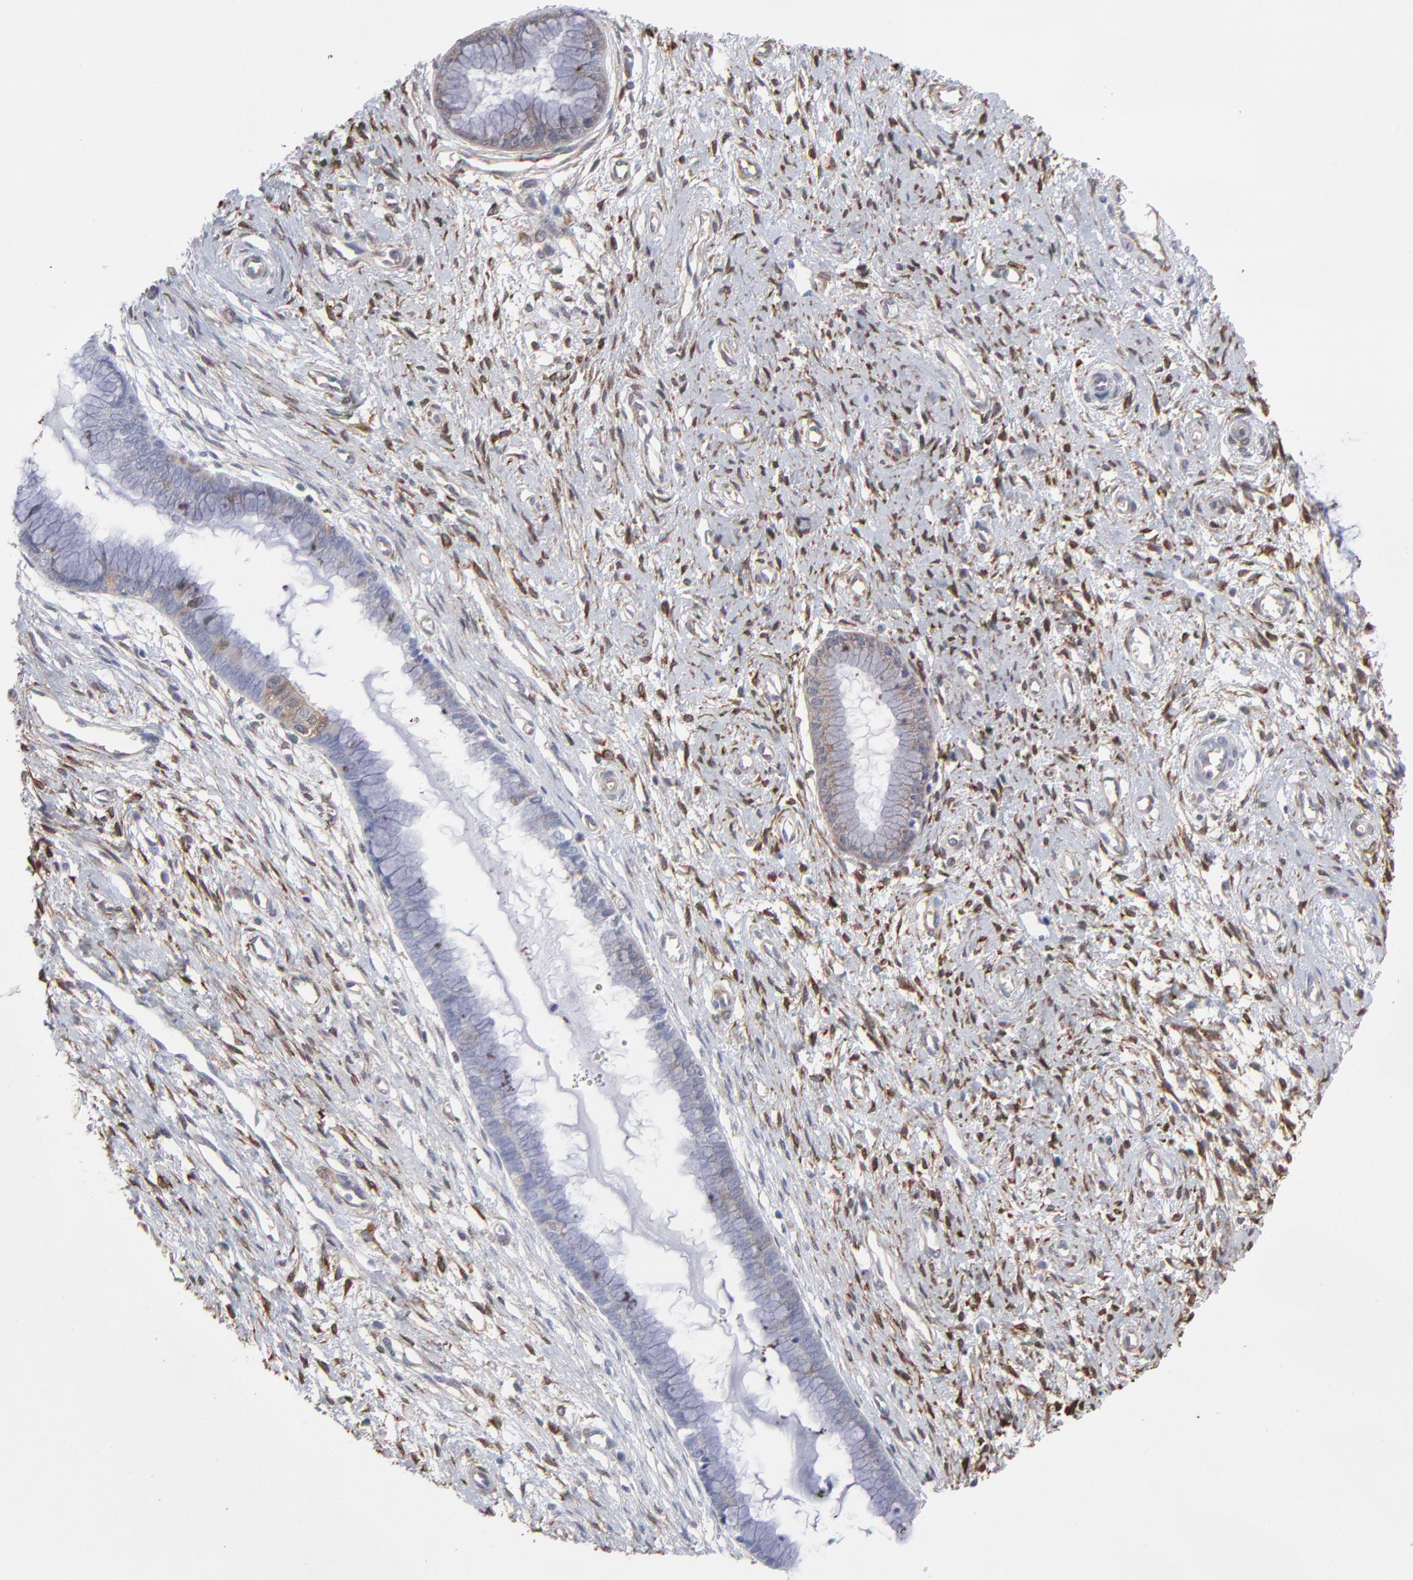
{"staining": {"intensity": "weak", "quantity": "<25%", "location": "cytoplasmic/membranous"}, "tissue": "cervix", "cell_type": "Glandular cells", "image_type": "normal", "snomed": [{"axis": "morphology", "description": "Normal tissue, NOS"}, {"axis": "topography", "description": "Cervix"}], "caption": "IHC photomicrograph of normal cervix stained for a protein (brown), which demonstrates no positivity in glandular cells.", "gene": "NFKBIA", "patient": {"sex": "female", "age": 55}}